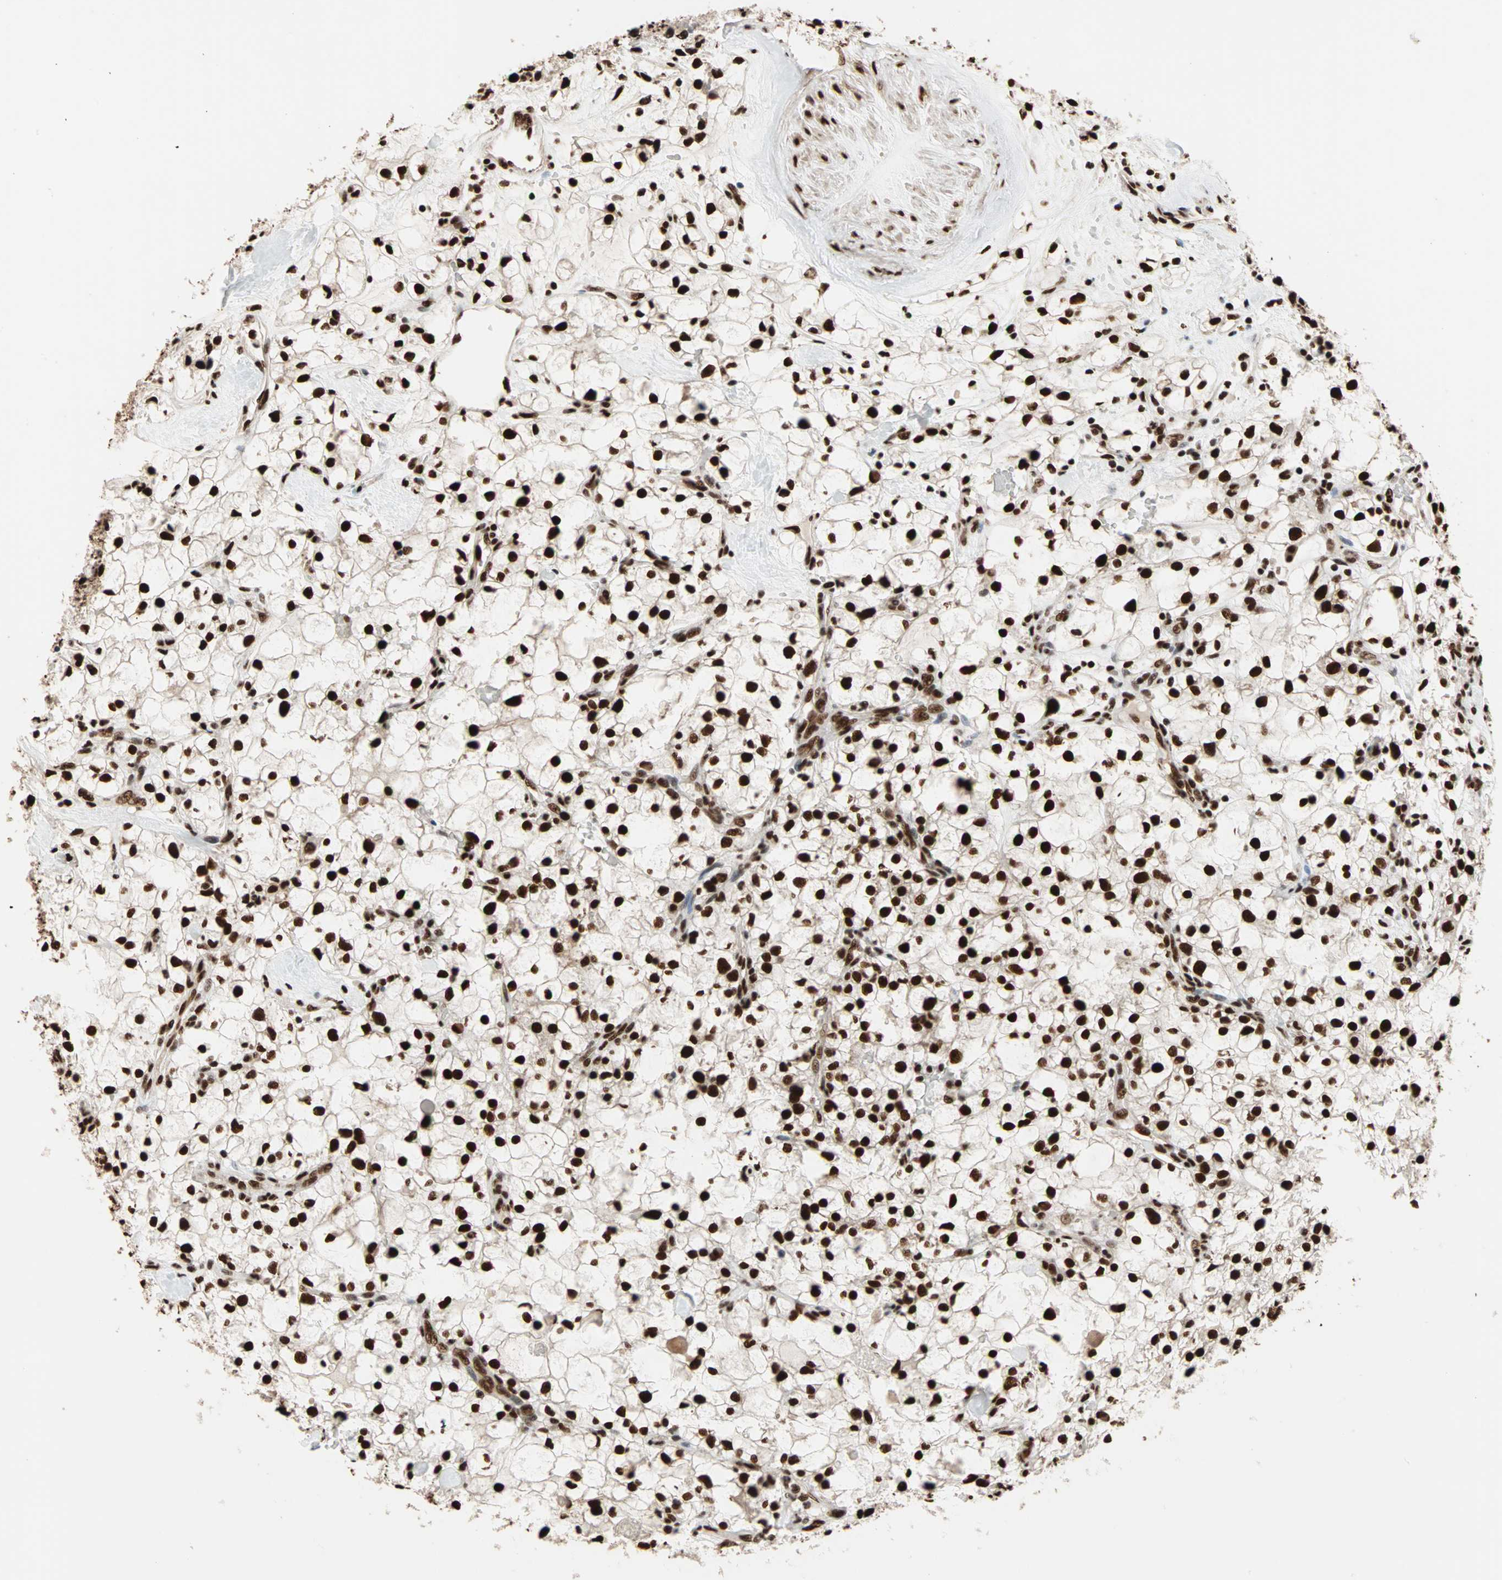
{"staining": {"intensity": "strong", "quantity": ">75%", "location": "nuclear"}, "tissue": "renal cancer", "cell_type": "Tumor cells", "image_type": "cancer", "snomed": [{"axis": "morphology", "description": "Adenocarcinoma, NOS"}, {"axis": "topography", "description": "Kidney"}], "caption": "Strong nuclear protein staining is present in about >75% of tumor cells in renal cancer (adenocarcinoma).", "gene": "ILF2", "patient": {"sex": "female", "age": 60}}